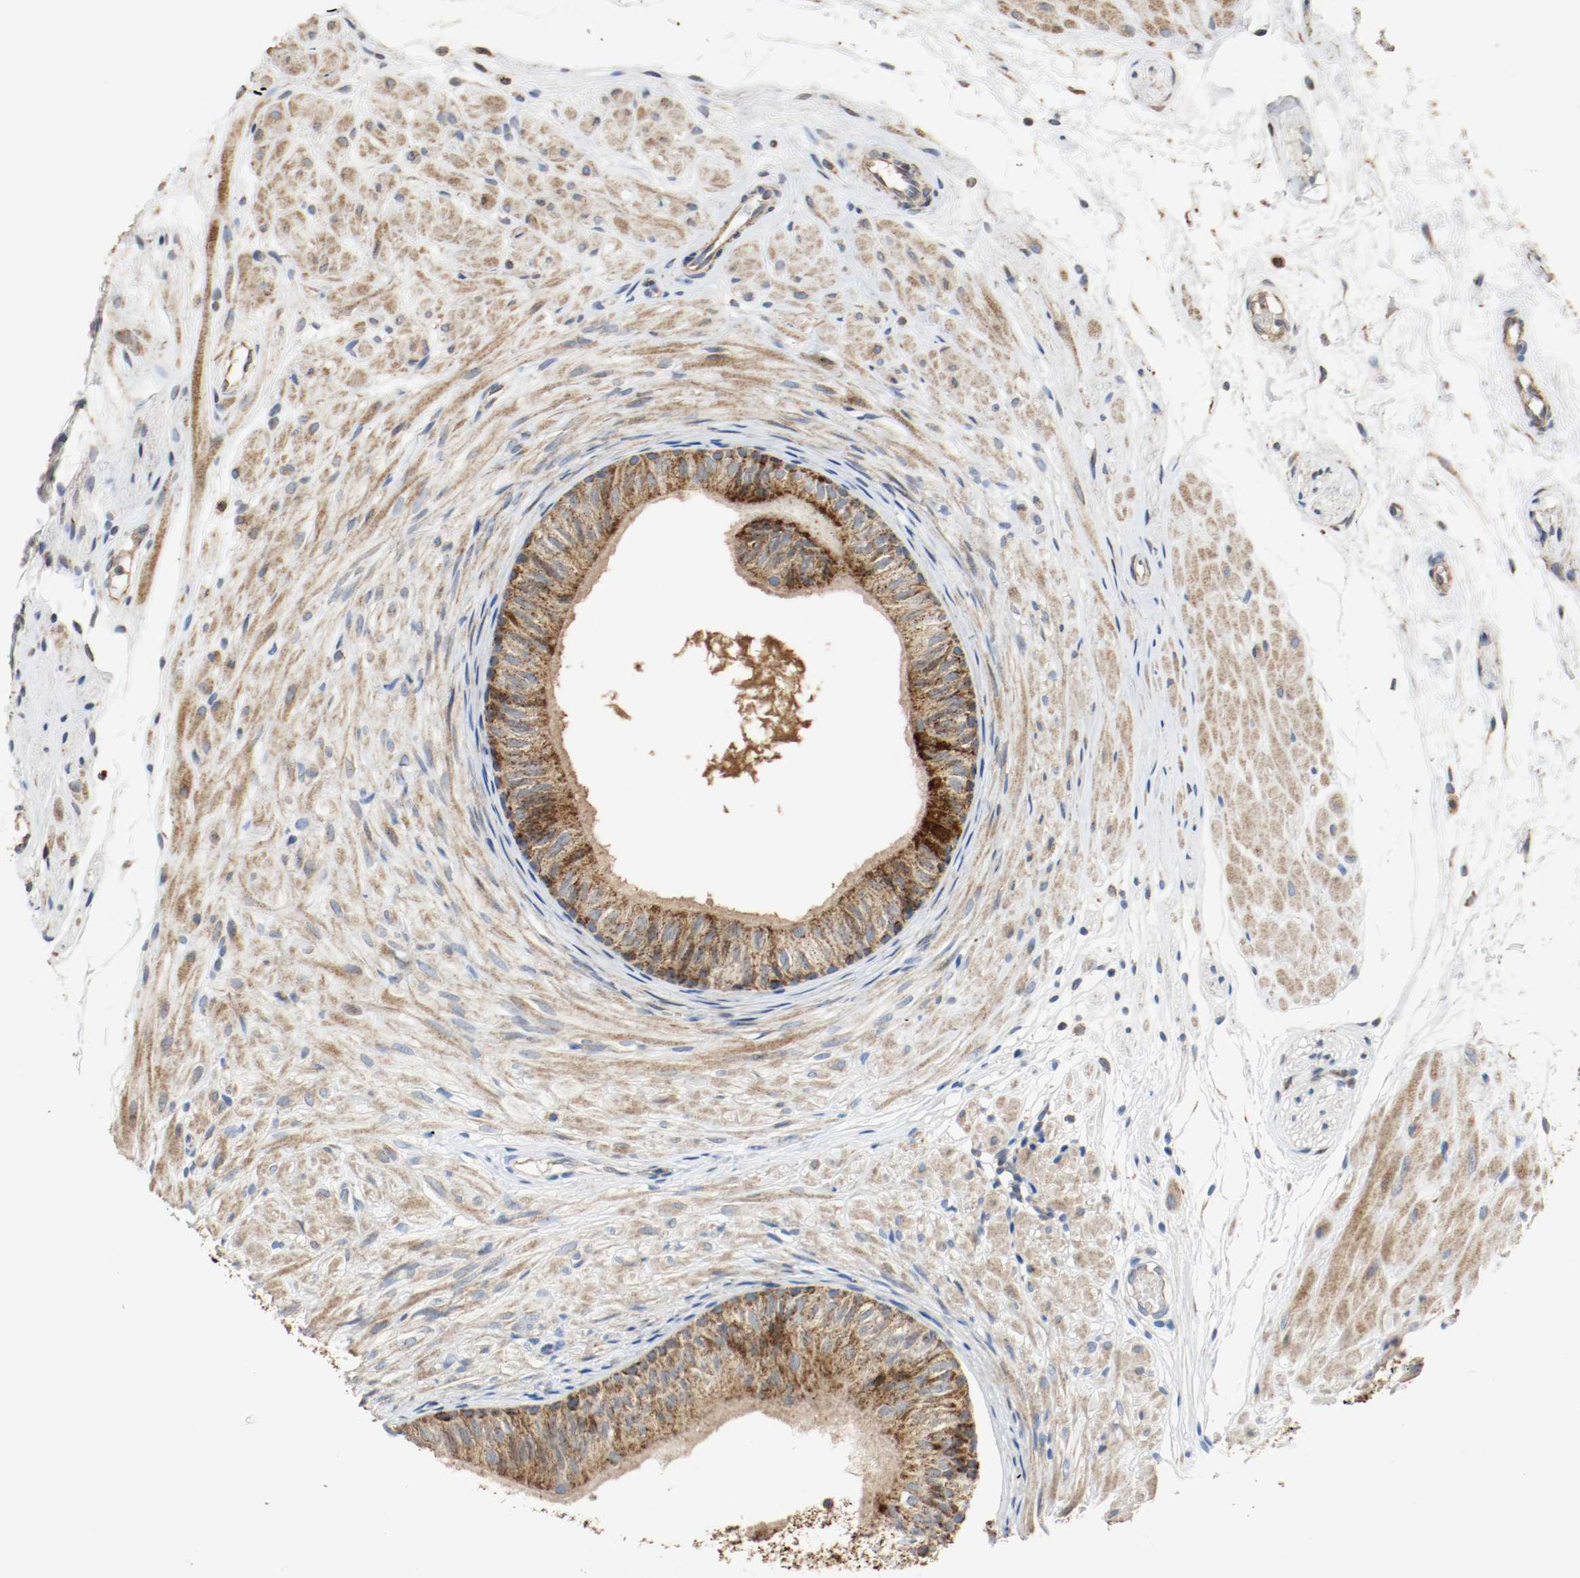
{"staining": {"intensity": "strong", "quantity": ">75%", "location": "cytoplasmic/membranous"}, "tissue": "epididymis", "cell_type": "Glandular cells", "image_type": "normal", "snomed": [{"axis": "morphology", "description": "Normal tissue, NOS"}, {"axis": "morphology", "description": "Atrophy, NOS"}, {"axis": "topography", "description": "Testis"}, {"axis": "topography", "description": "Epididymis"}], "caption": "Protein staining of normal epididymis reveals strong cytoplasmic/membranous expression in about >75% of glandular cells. (DAB (3,3'-diaminobenzidine) = brown stain, brightfield microscopy at high magnification).", "gene": "ALDH4A1", "patient": {"sex": "male", "age": 18}}